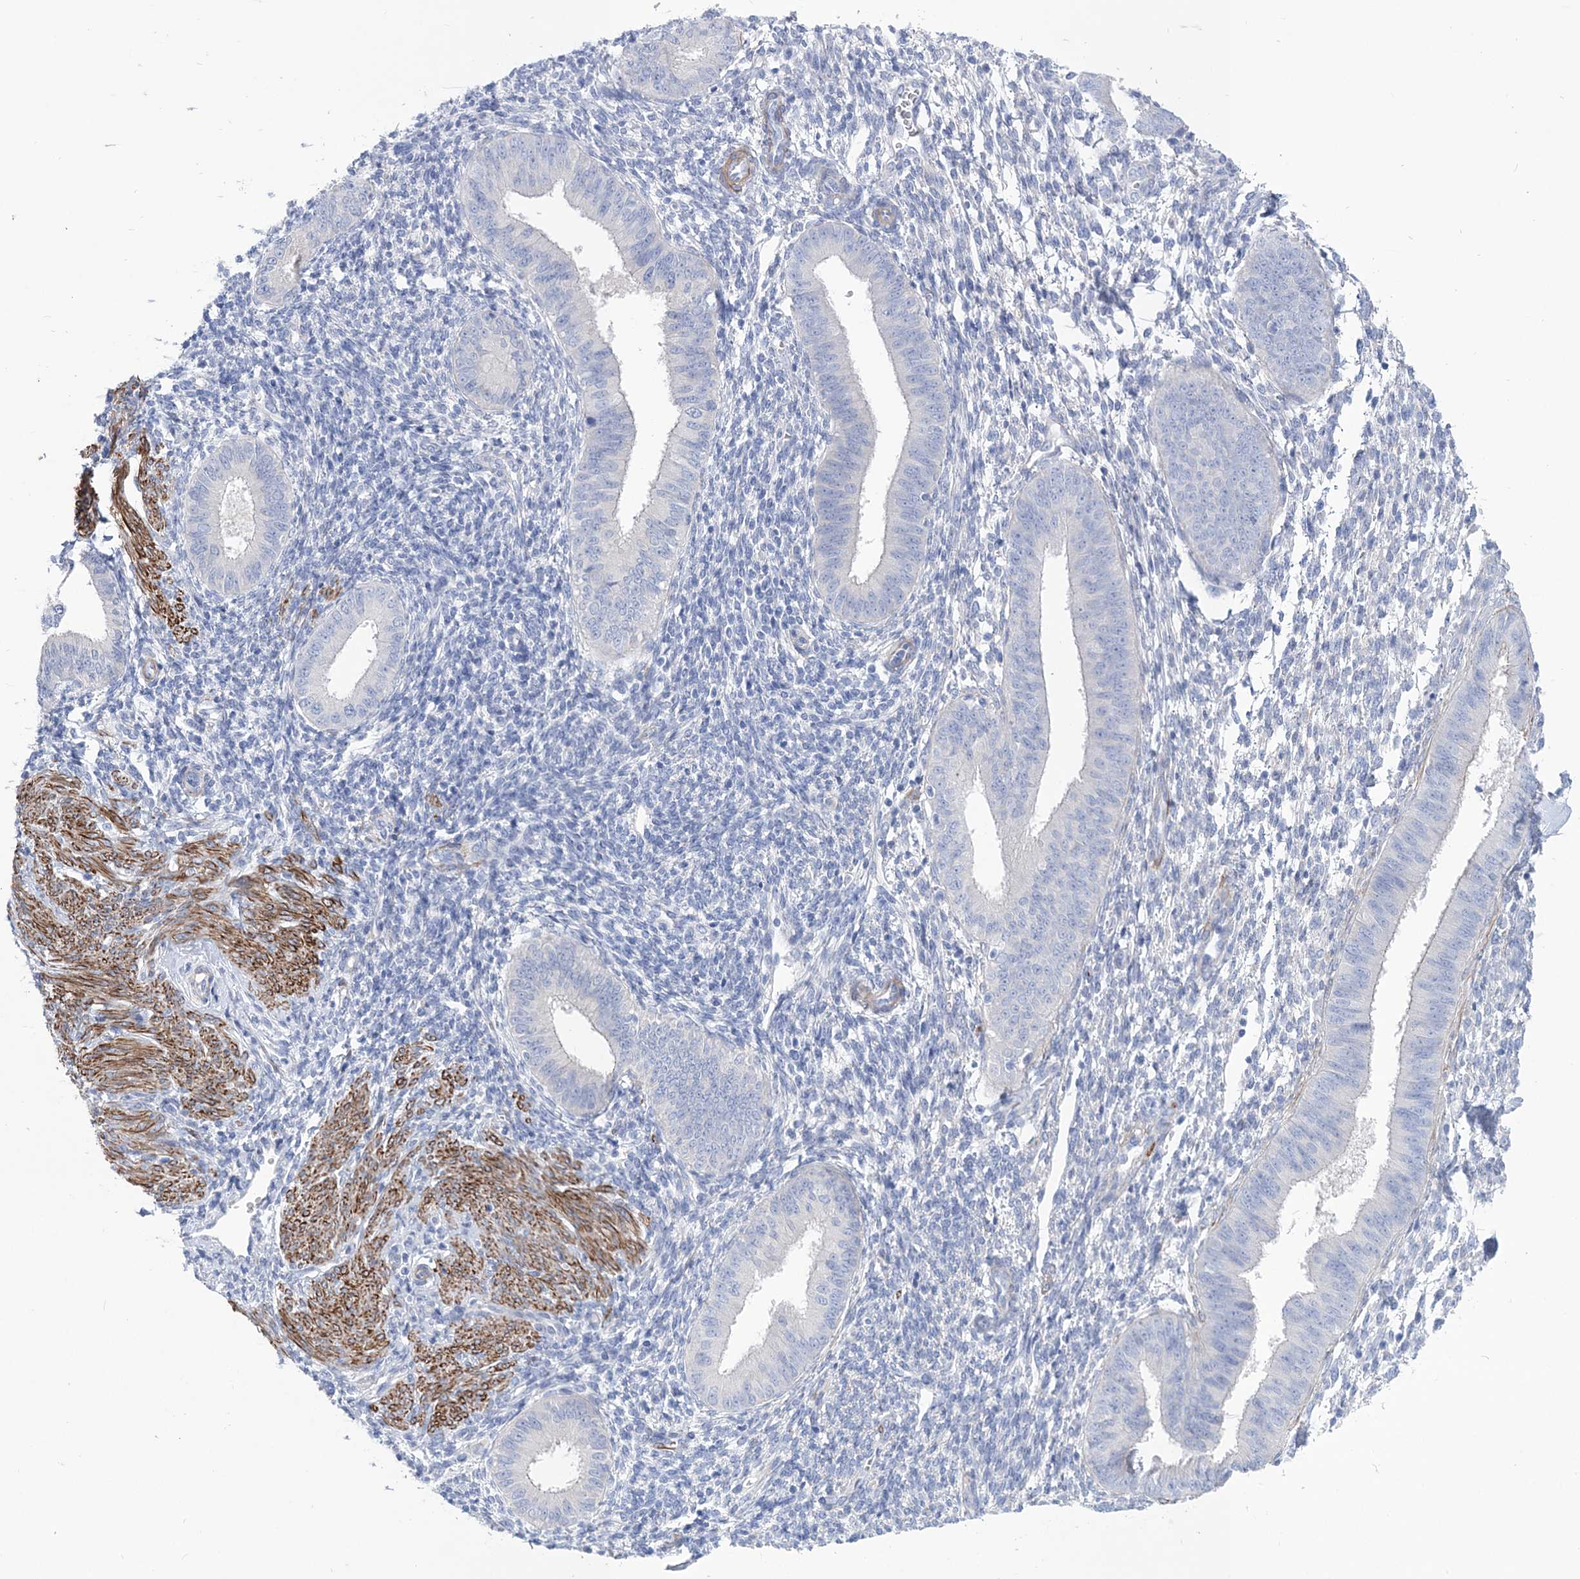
{"staining": {"intensity": "negative", "quantity": "none", "location": "none"}, "tissue": "endometrium", "cell_type": "Cells in endometrial stroma", "image_type": "normal", "snomed": [{"axis": "morphology", "description": "Normal tissue, NOS"}, {"axis": "topography", "description": "Uterus"}, {"axis": "topography", "description": "Endometrium"}], "caption": "Immunohistochemistry (IHC) image of benign endometrium: human endometrium stained with DAB displays no significant protein positivity in cells in endometrial stroma.", "gene": "WDR74", "patient": {"sex": "female", "age": 48}}